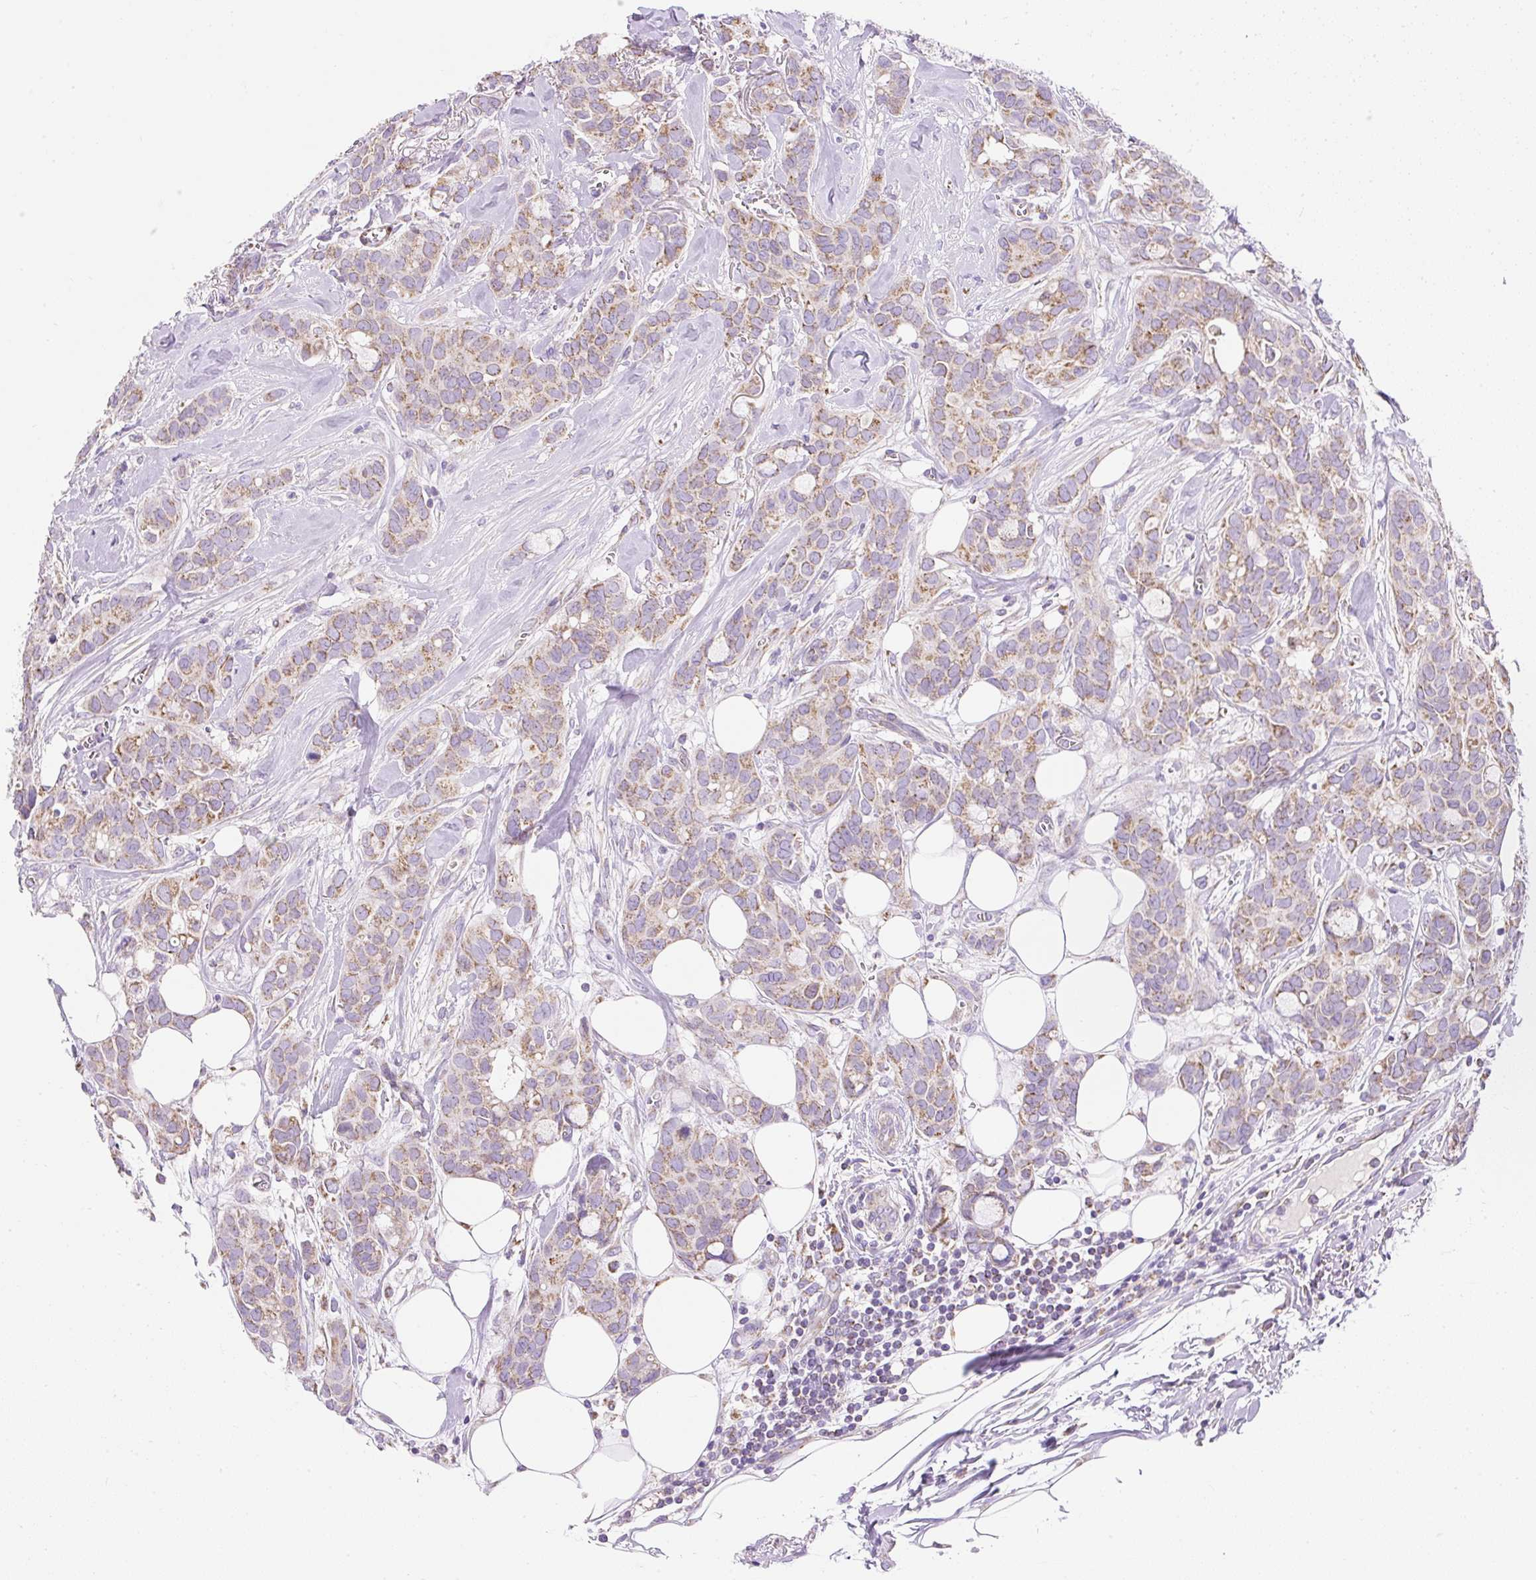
{"staining": {"intensity": "moderate", "quantity": ">75%", "location": "cytoplasmic/membranous"}, "tissue": "breast cancer", "cell_type": "Tumor cells", "image_type": "cancer", "snomed": [{"axis": "morphology", "description": "Duct carcinoma"}, {"axis": "topography", "description": "Breast"}], "caption": "Immunohistochemical staining of human breast cancer demonstrates medium levels of moderate cytoplasmic/membranous protein expression in approximately >75% of tumor cells.", "gene": "DAAM2", "patient": {"sex": "female", "age": 84}}